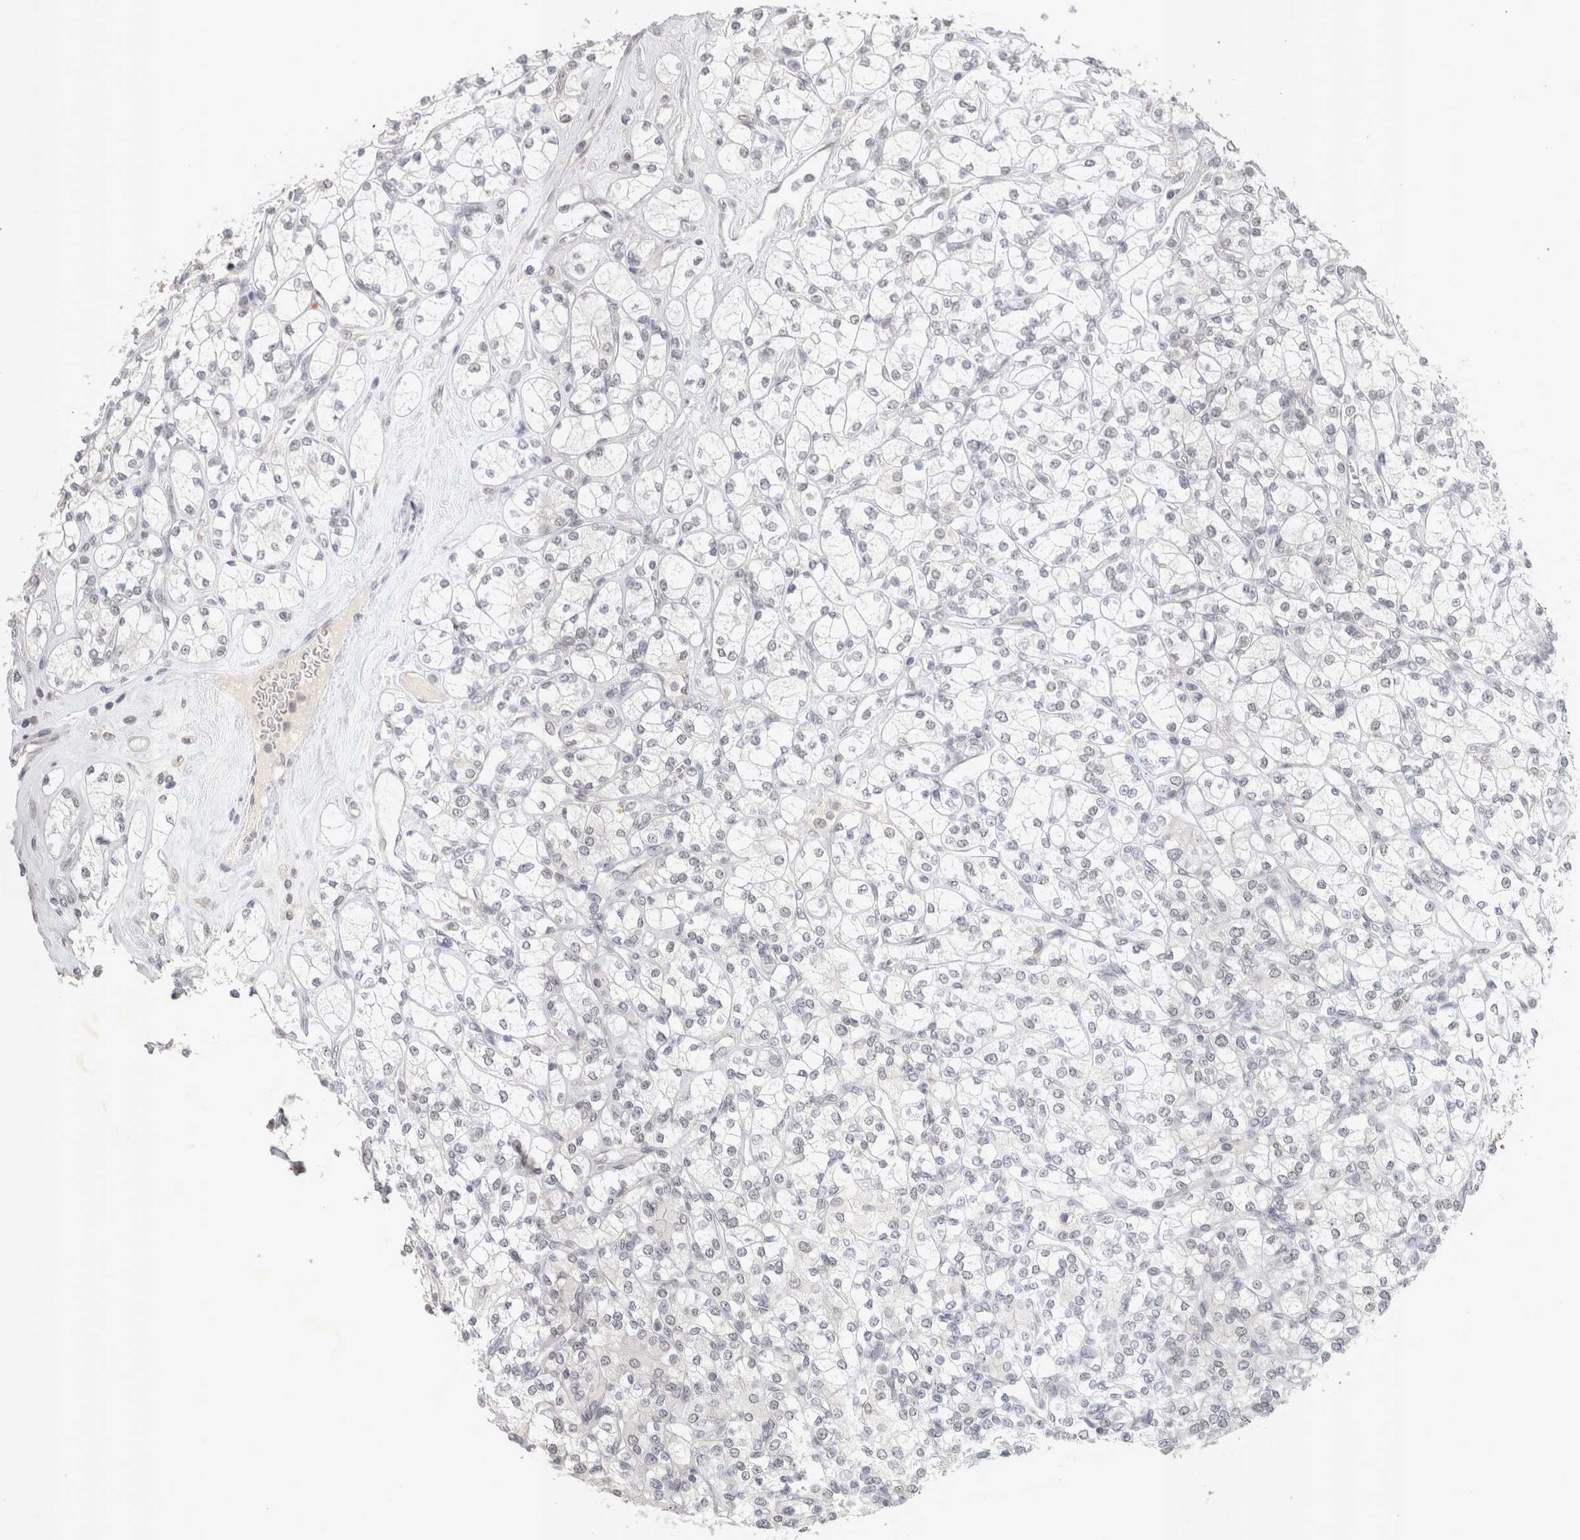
{"staining": {"intensity": "negative", "quantity": "none", "location": "none"}, "tissue": "renal cancer", "cell_type": "Tumor cells", "image_type": "cancer", "snomed": [{"axis": "morphology", "description": "Adenocarcinoma, NOS"}, {"axis": "topography", "description": "Kidney"}], "caption": "The photomicrograph demonstrates no significant expression in tumor cells of renal cancer (adenocarcinoma).", "gene": "RECQL4", "patient": {"sex": "male", "age": 77}}